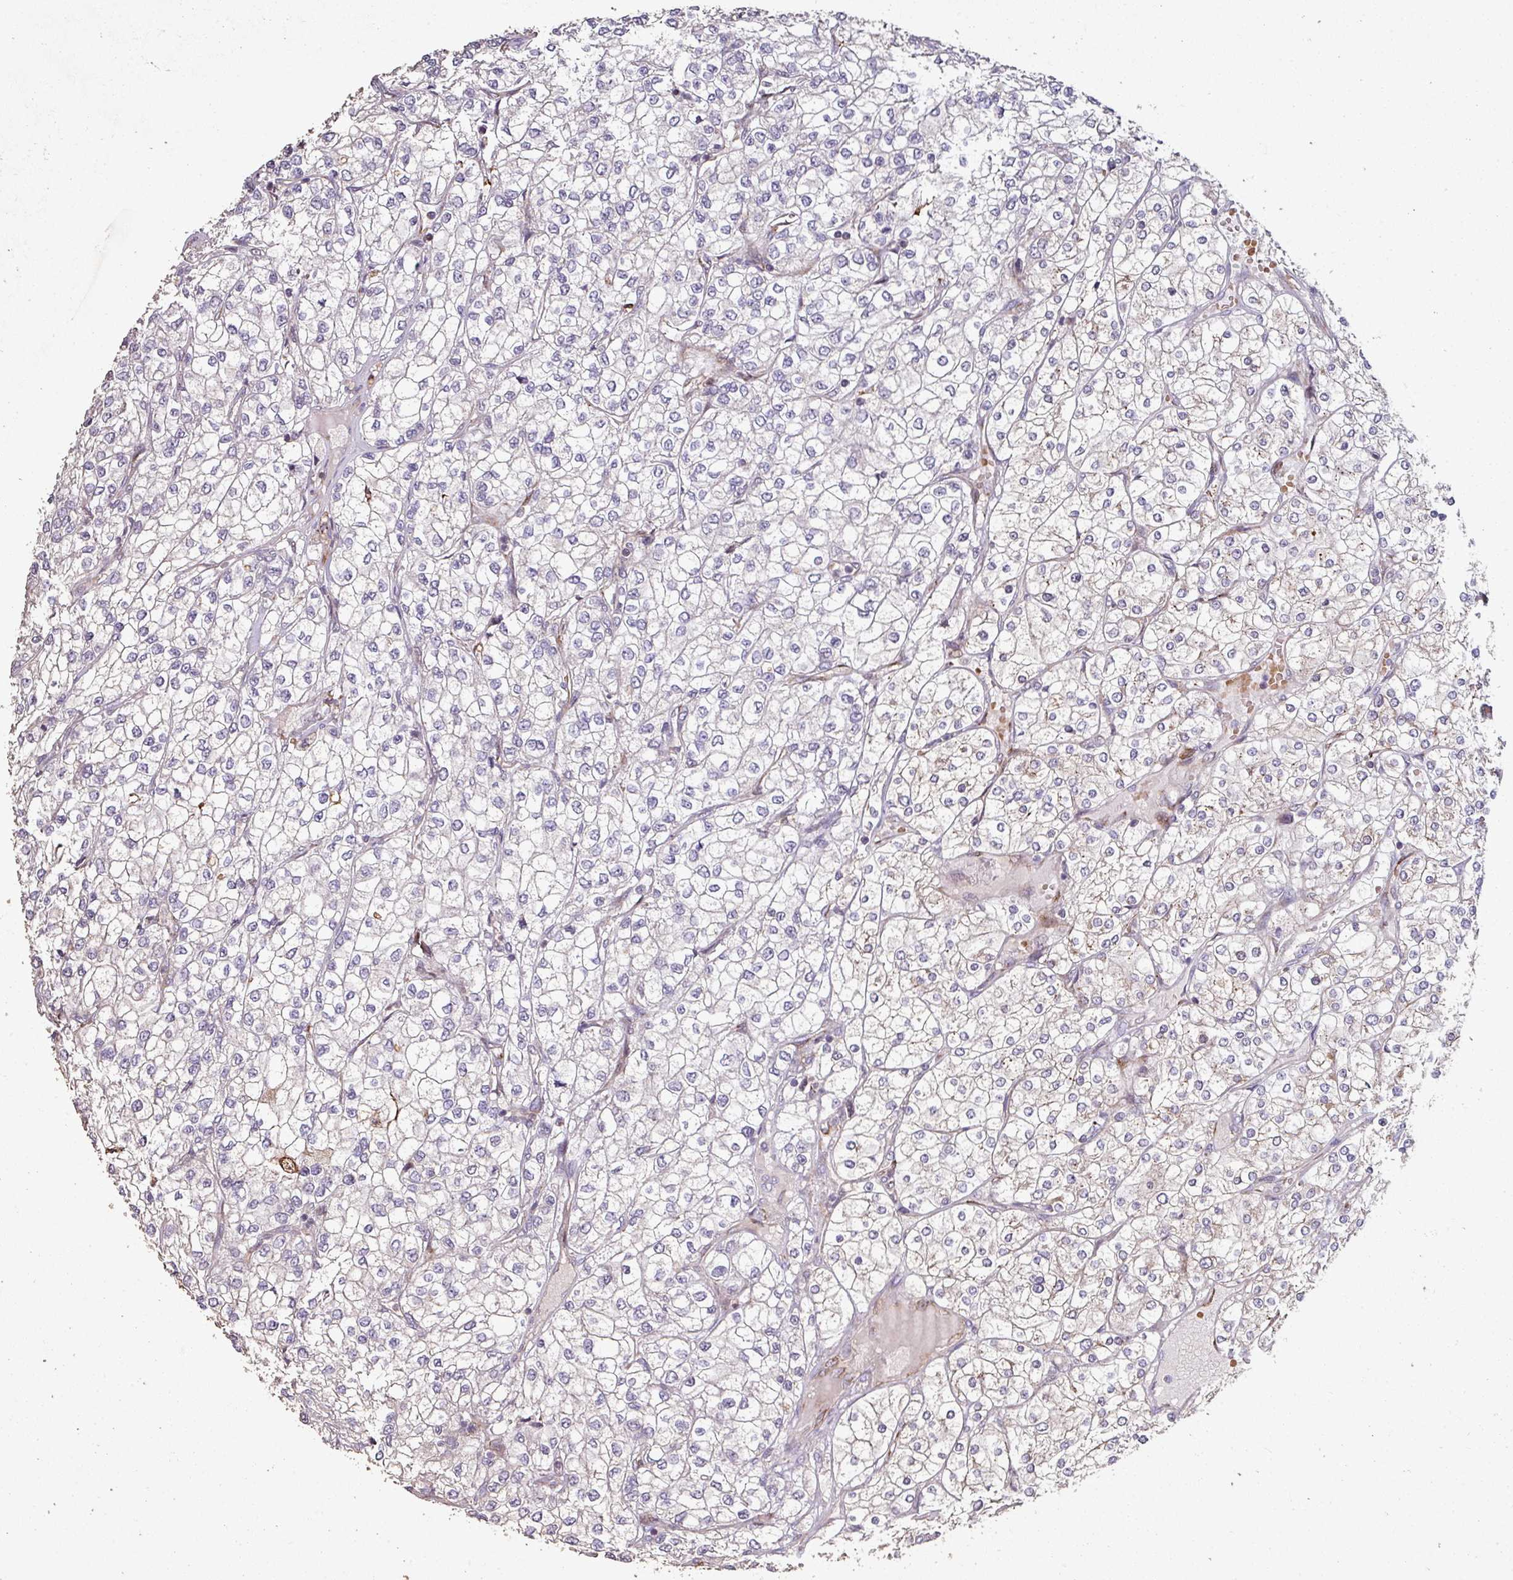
{"staining": {"intensity": "negative", "quantity": "none", "location": "none"}, "tissue": "renal cancer", "cell_type": "Tumor cells", "image_type": "cancer", "snomed": [{"axis": "morphology", "description": "Adenocarcinoma, NOS"}, {"axis": "topography", "description": "Kidney"}], "caption": "High power microscopy image of an IHC image of renal cancer (adenocarcinoma), revealing no significant positivity in tumor cells. (DAB (3,3'-diaminobenzidine) immunohistochemistry, high magnification).", "gene": "RPL23A", "patient": {"sex": "male", "age": 80}}